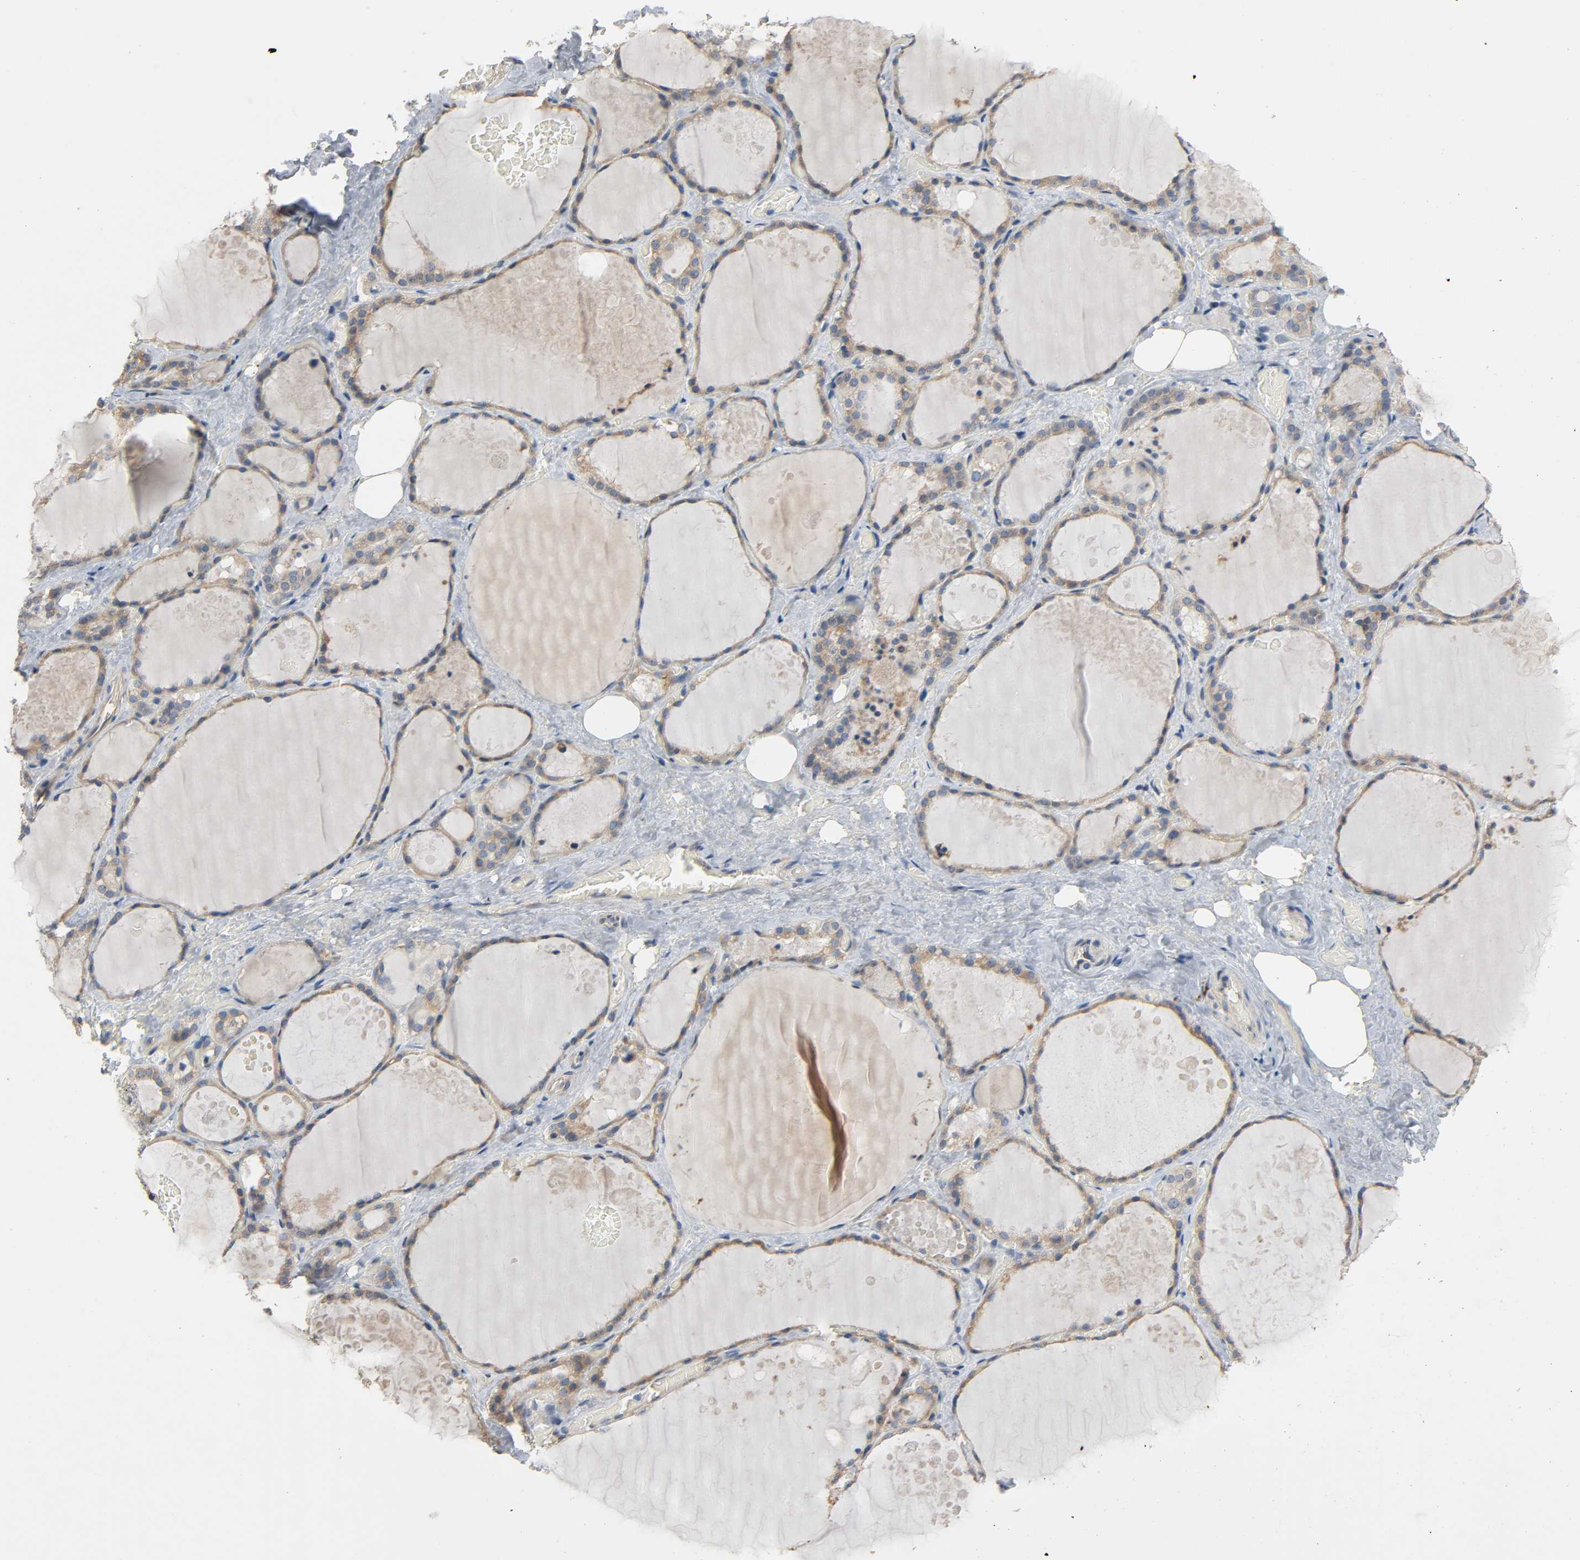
{"staining": {"intensity": "weak", "quantity": ">75%", "location": "cytoplasmic/membranous"}, "tissue": "thyroid gland", "cell_type": "Glandular cells", "image_type": "normal", "snomed": [{"axis": "morphology", "description": "Normal tissue, NOS"}, {"axis": "topography", "description": "Thyroid gland"}], "caption": "The immunohistochemical stain highlights weak cytoplasmic/membranous staining in glandular cells of unremarkable thyroid gland. (Stains: DAB (3,3'-diaminobenzidine) in brown, nuclei in blue, Microscopy: brightfield microscopy at high magnification).", "gene": "LIMCH1", "patient": {"sex": "male", "age": 61}}